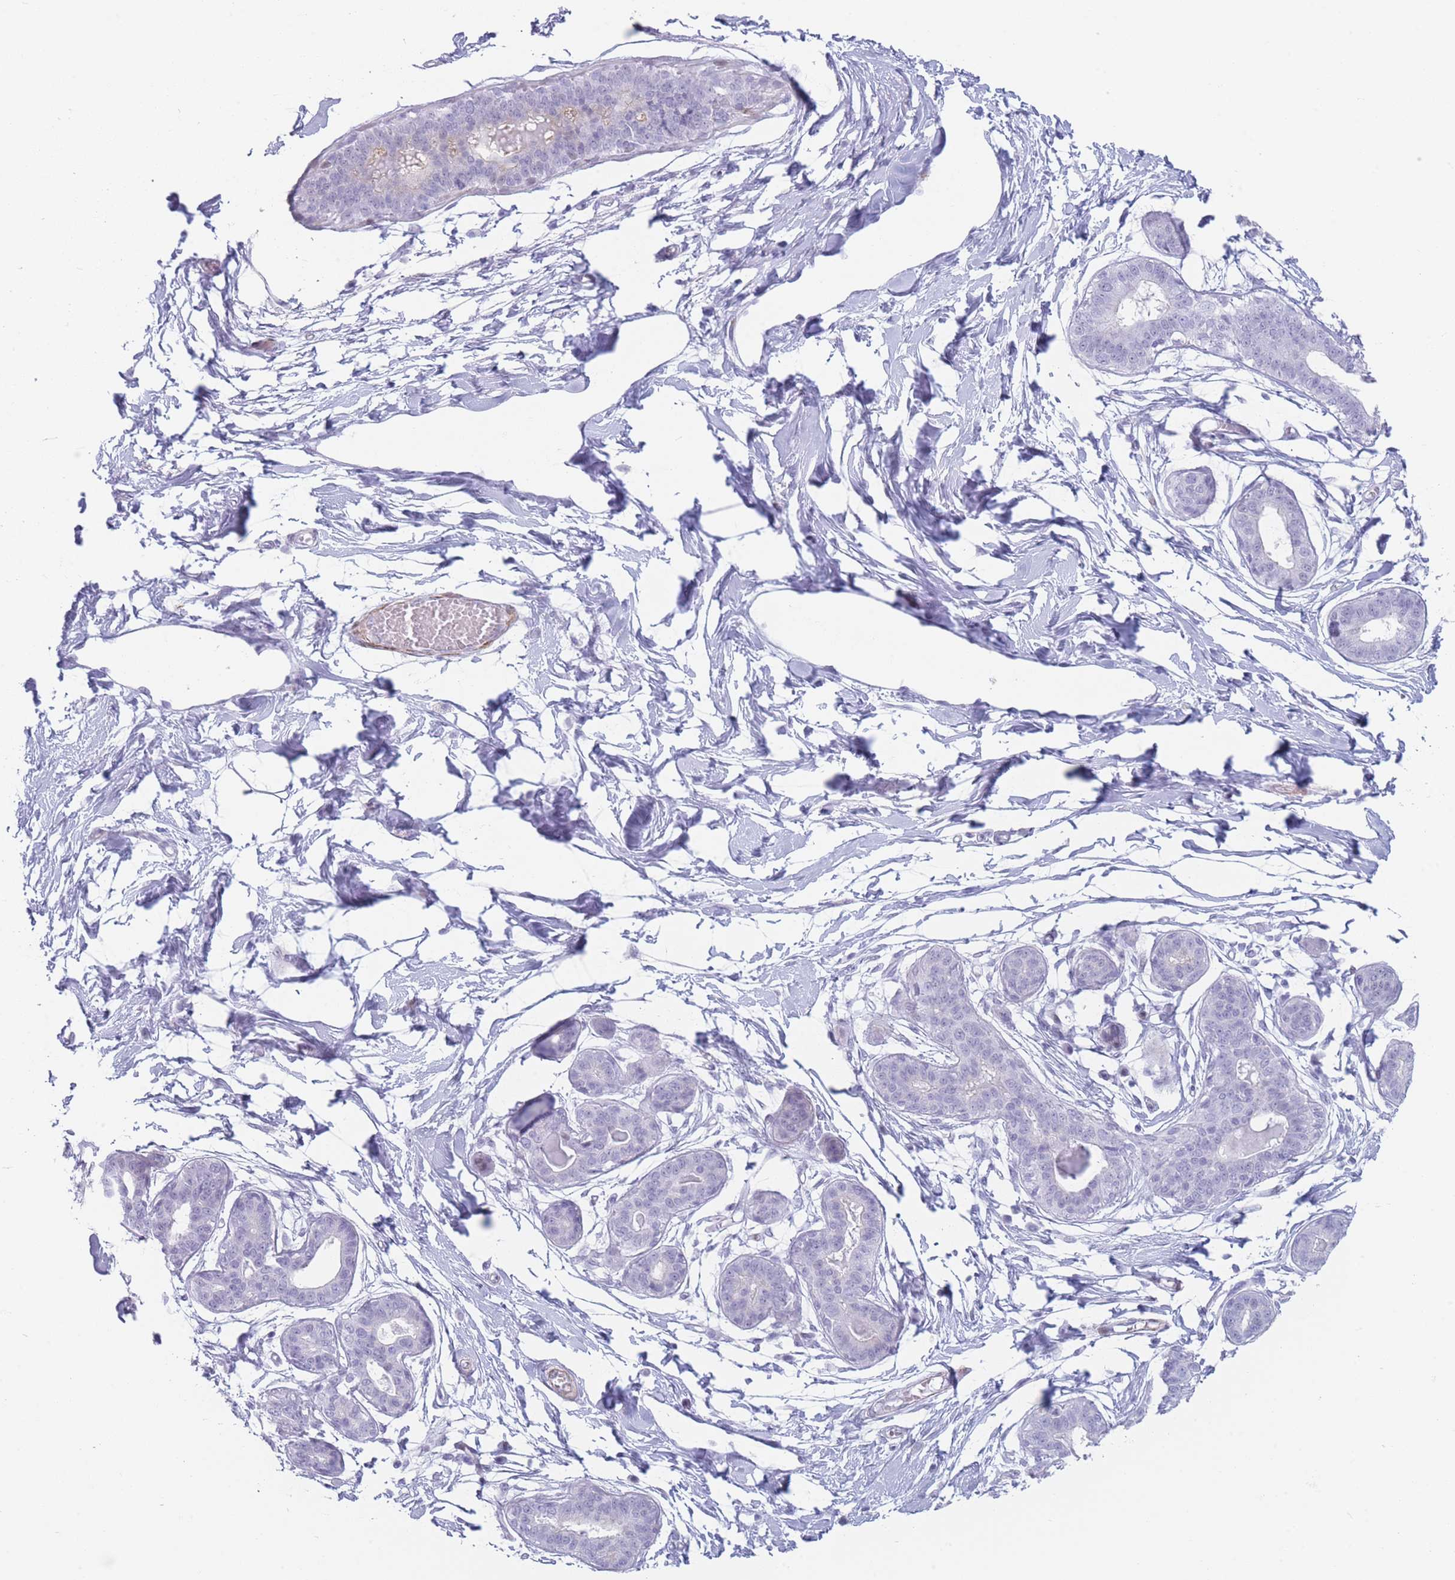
{"staining": {"intensity": "negative", "quantity": "none", "location": "none"}, "tissue": "breast", "cell_type": "Adipocytes", "image_type": "normal", "snomed": [{"axis": "morphology", "description": "Normal tissue, NOS"}, {"axis": "topography", "description": "Breast"}], "caption": "A high-resolution photomicrograph shows IHC staining of normal breast, which displays no significant positivity in adipocytes. (DAB (3,3'-diaminobenzidine) IHC, high magnification).", "gene": "IFNA10", "patient": {"sex": "female", "age": 45}}